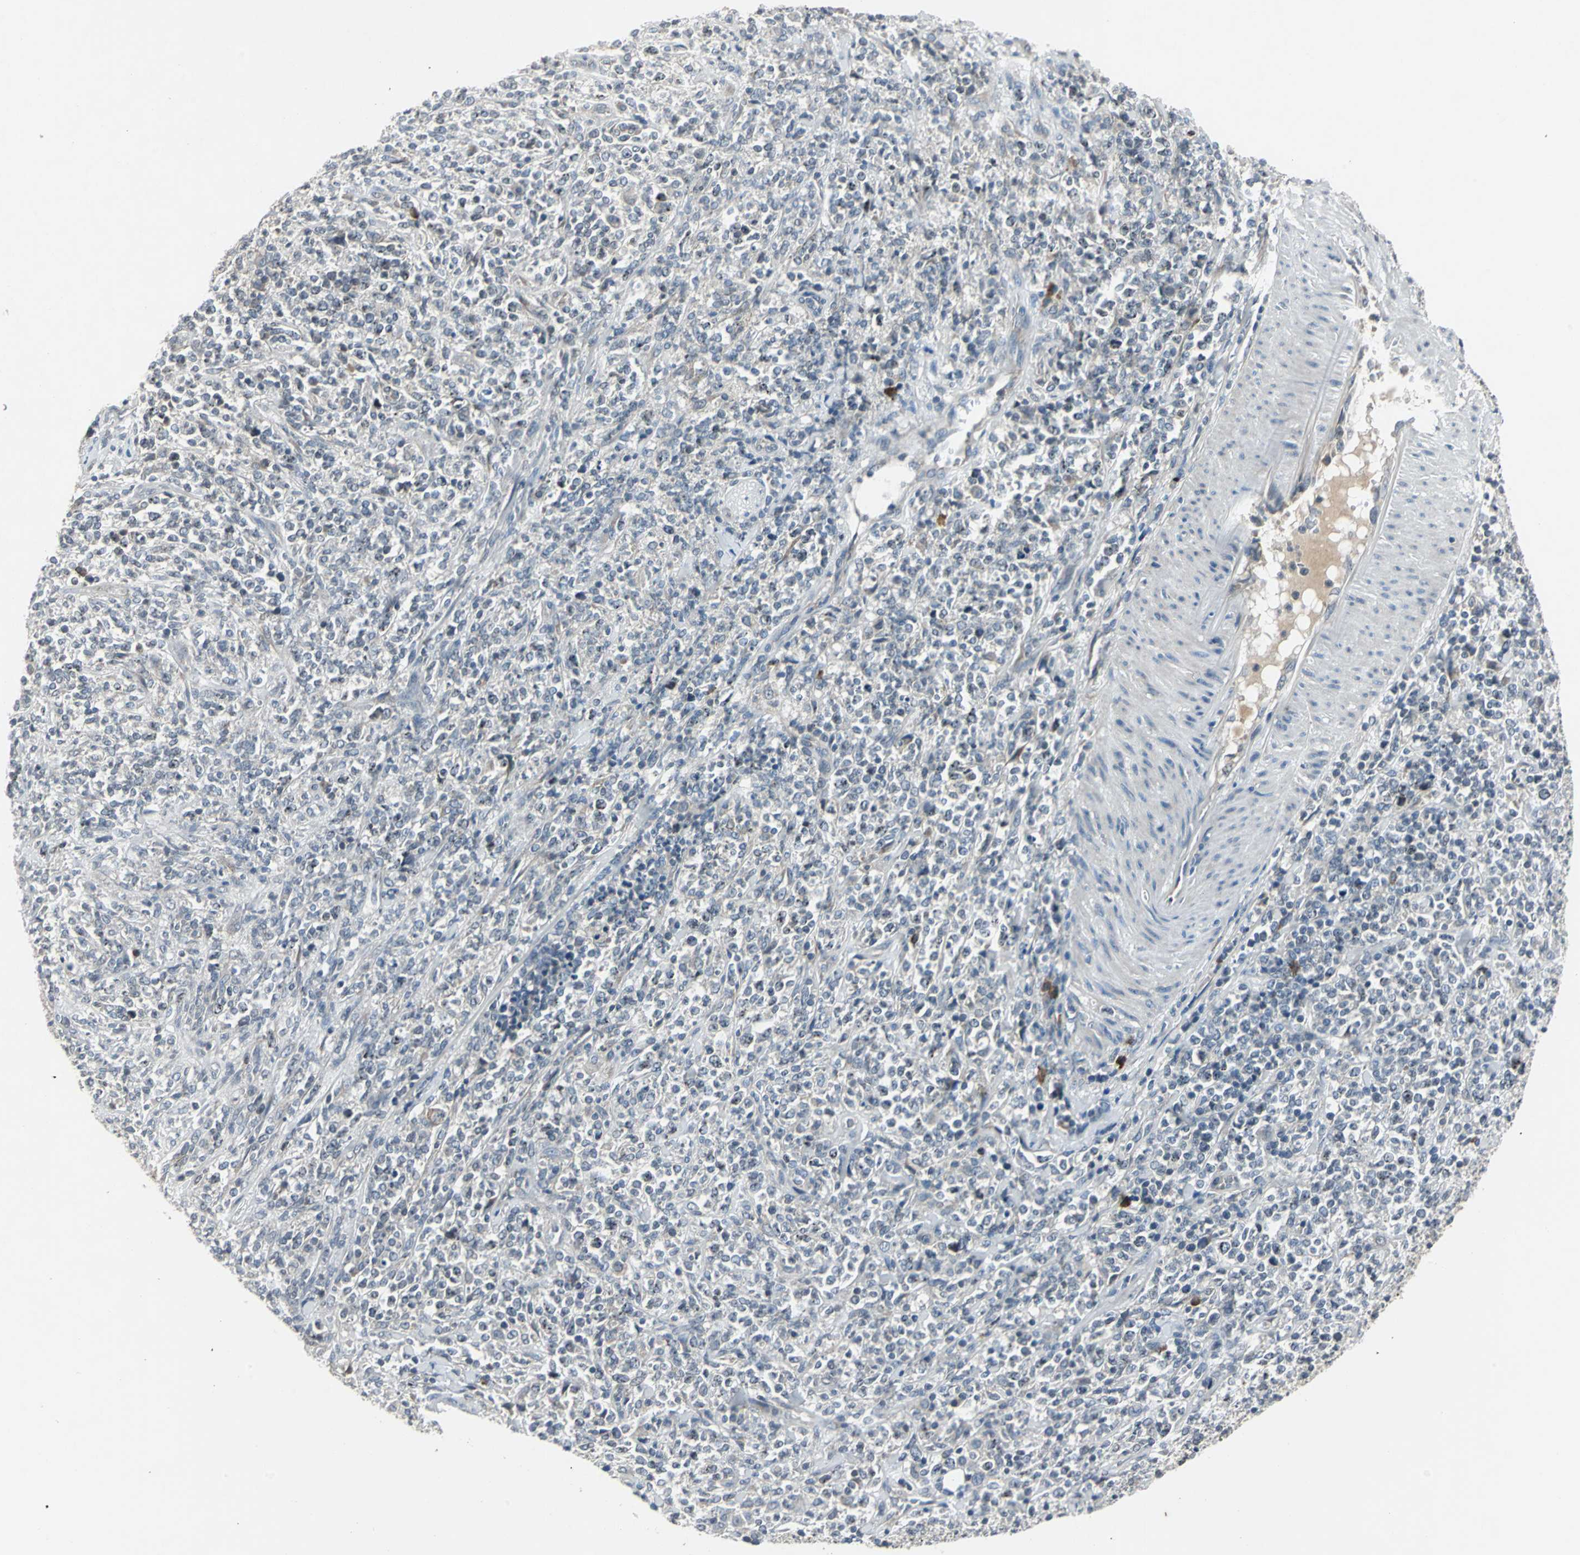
{"staining": {"intensity": "negative", "quantity": "none", "location": "none"}, "tissue": "lymphoma", "cell_type": "Tumor cells", "image_type": "cancer", "snomed": [{"axis": "morphology", "description": "Malignant lymphoma, non-Hodgkin's type, High grade"}, {"axis": "topography", "description": "Soft tissue"}], "caption": "High-grade malignant lymphoma, non-Hodgkin's type stained for a protein using IHC demonstrates no positivity tumor cells.", "gene": "SLC2A13", "patient": {"sex": "male", "age": 18}}